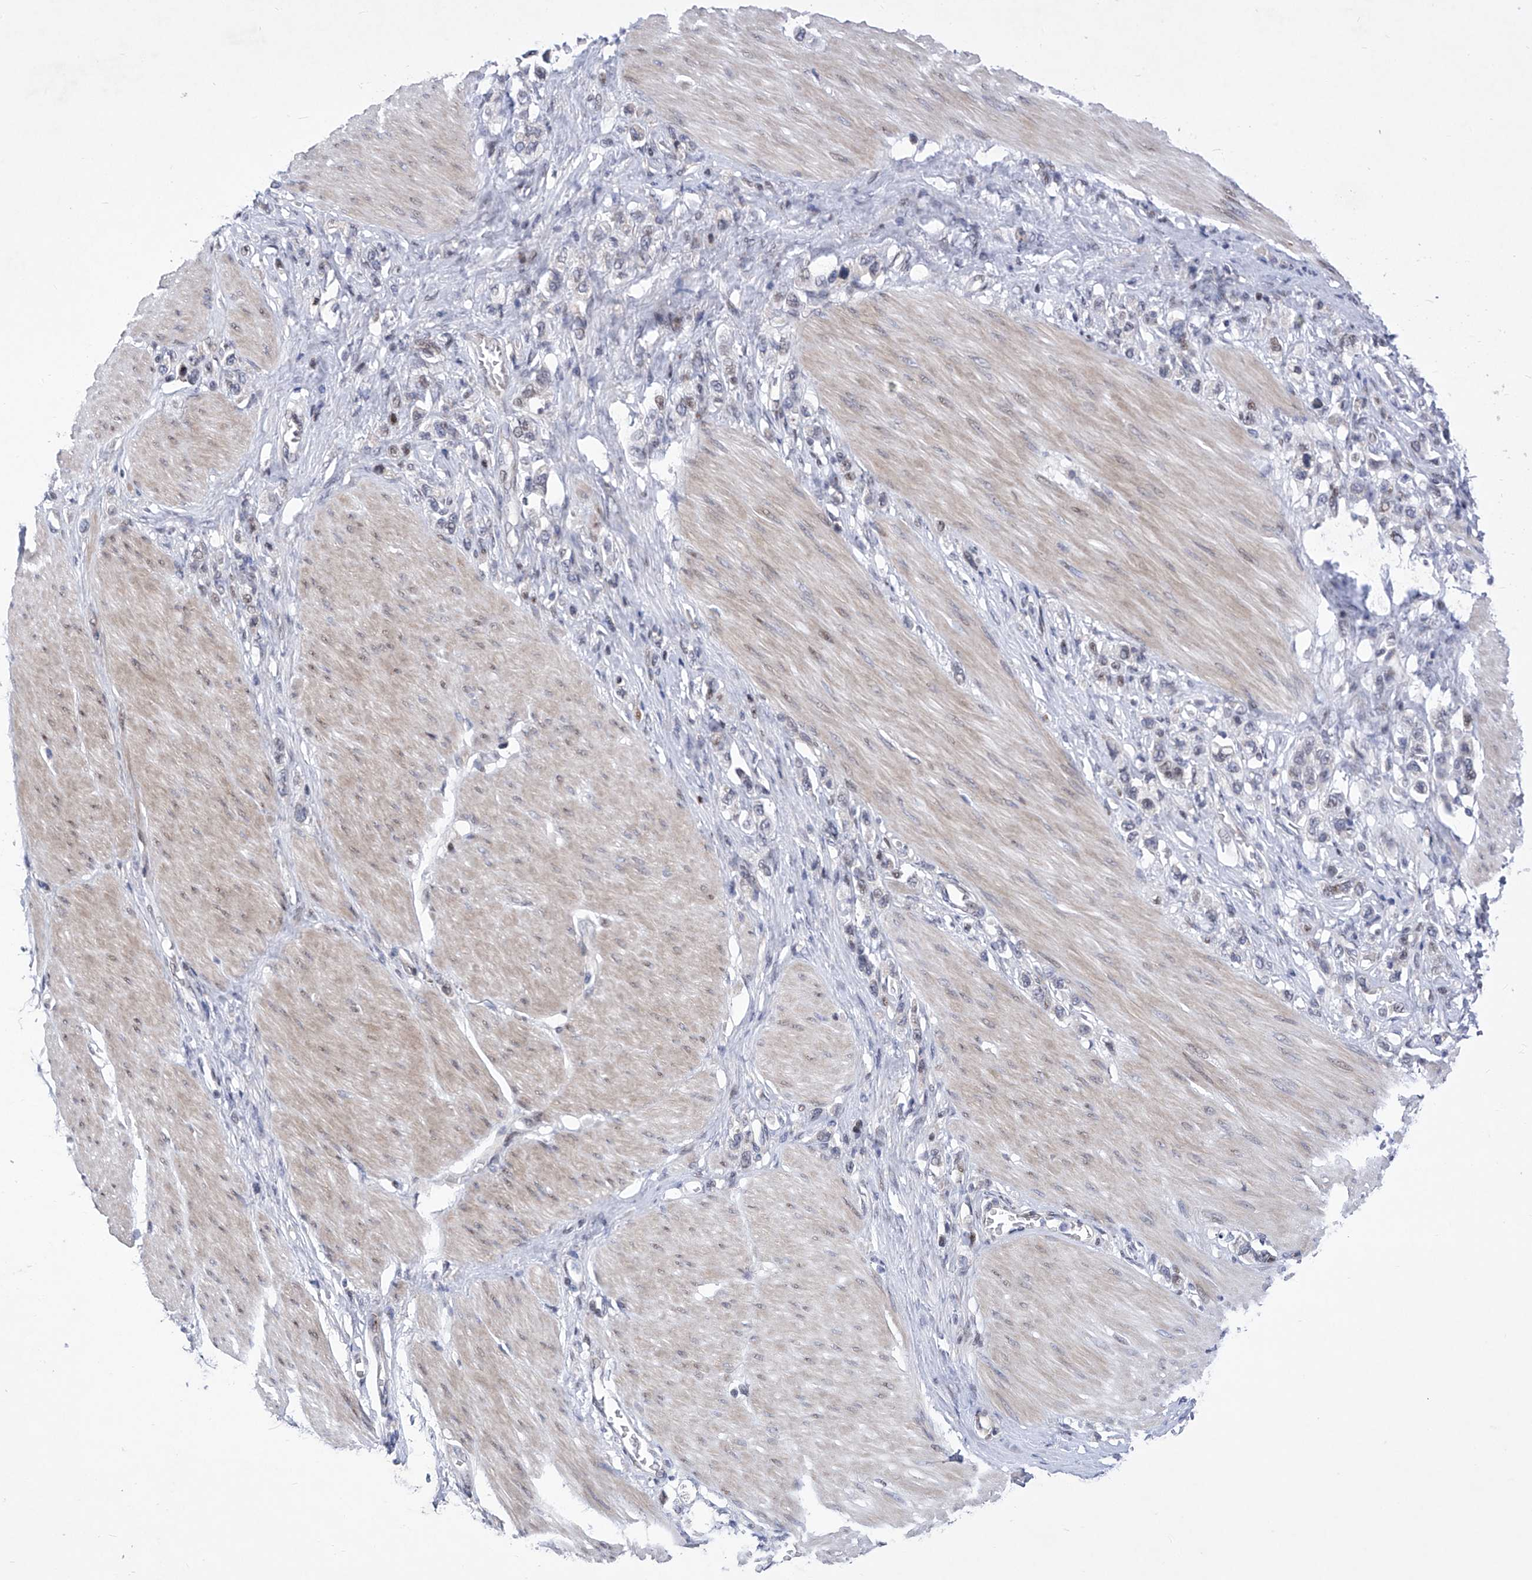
{"staining": {"intensity": "weak", "quantity": "<25%", "location": "nuclear"}, "tissue": "stomach cancer", "cell_type": "Tumor cells", "image_type": "cancer", "snomed": [{"axis": "morphology", "description": "Adenocarcinoma, NOS"}, {"axis": "topography", "description": "Stomach"}], "caption": "IHC of human adenocarcinoma (stomach) shows no staining in tumor cells. The staining is performed using DAB (3,3'-diaminobenzidine) brown chromogen with nuclei counter-stained in using hematoxylin.", "gene": "NUFIP1", "patient": {"sex": "female", "age": 65}}